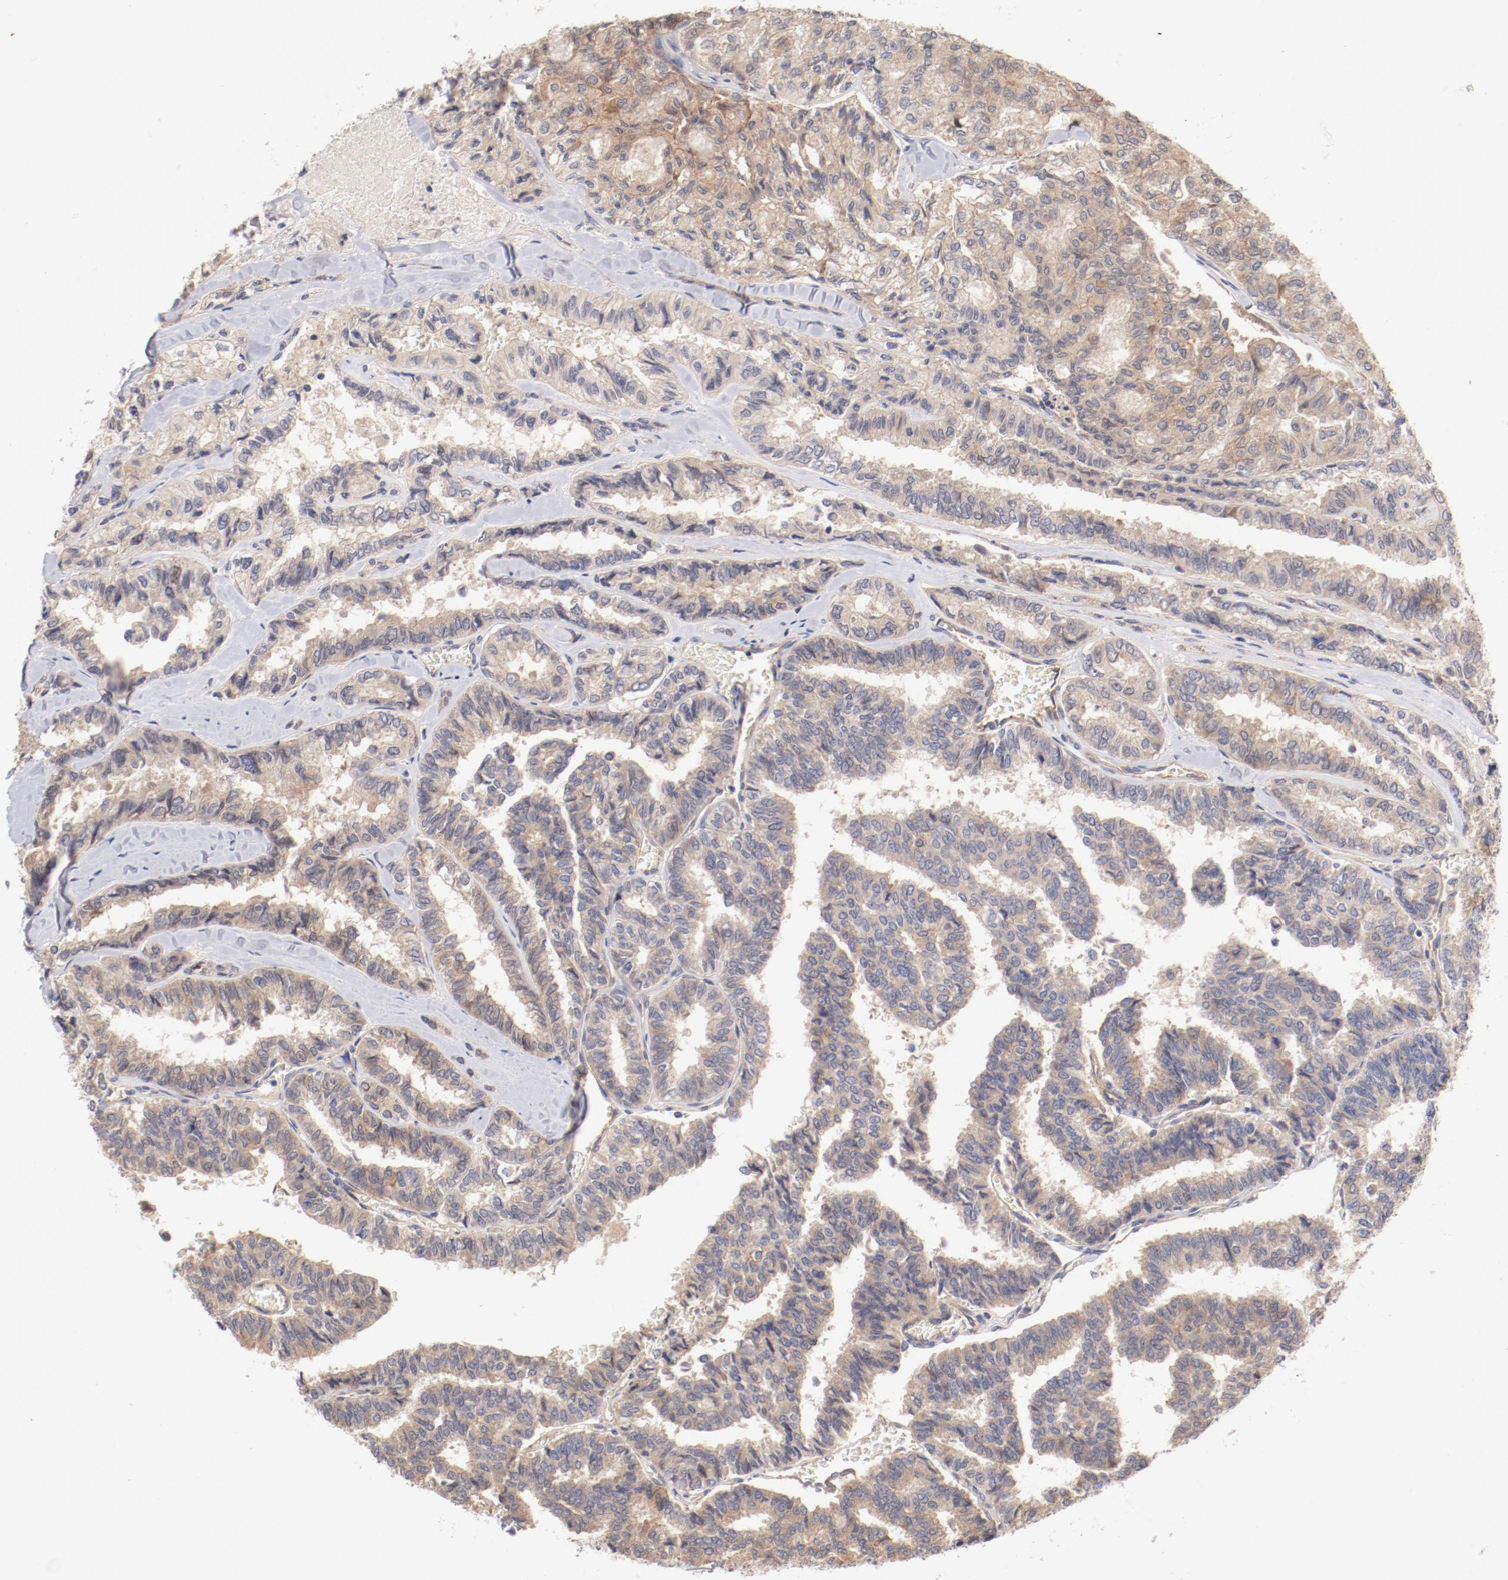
{"staining": {"intensity": "weak", "quantity": ">75%", "location": "cytoplasmic/membranous"}, "tissue": "thyroid cancer", "cell_type": "Tumor cells", "image_type": "cancer", "snomed": [{"axis": "morphology", "description": "Papillary adenocarcinoma, NOS"}, {"axis": "topography", "description": "Thyroid gland"}], "caption": "Immunohistochemistry (IHC) (DAB (3,3'-diaminobenzidine)) staining of human thyroid papillary adenocarcinoma demonstrates weak cytoplasmic/membranous protein expression in about >75% of tumor cells.", "gene": "SETD3", "patient": {"sex": "female", "age": 35}}